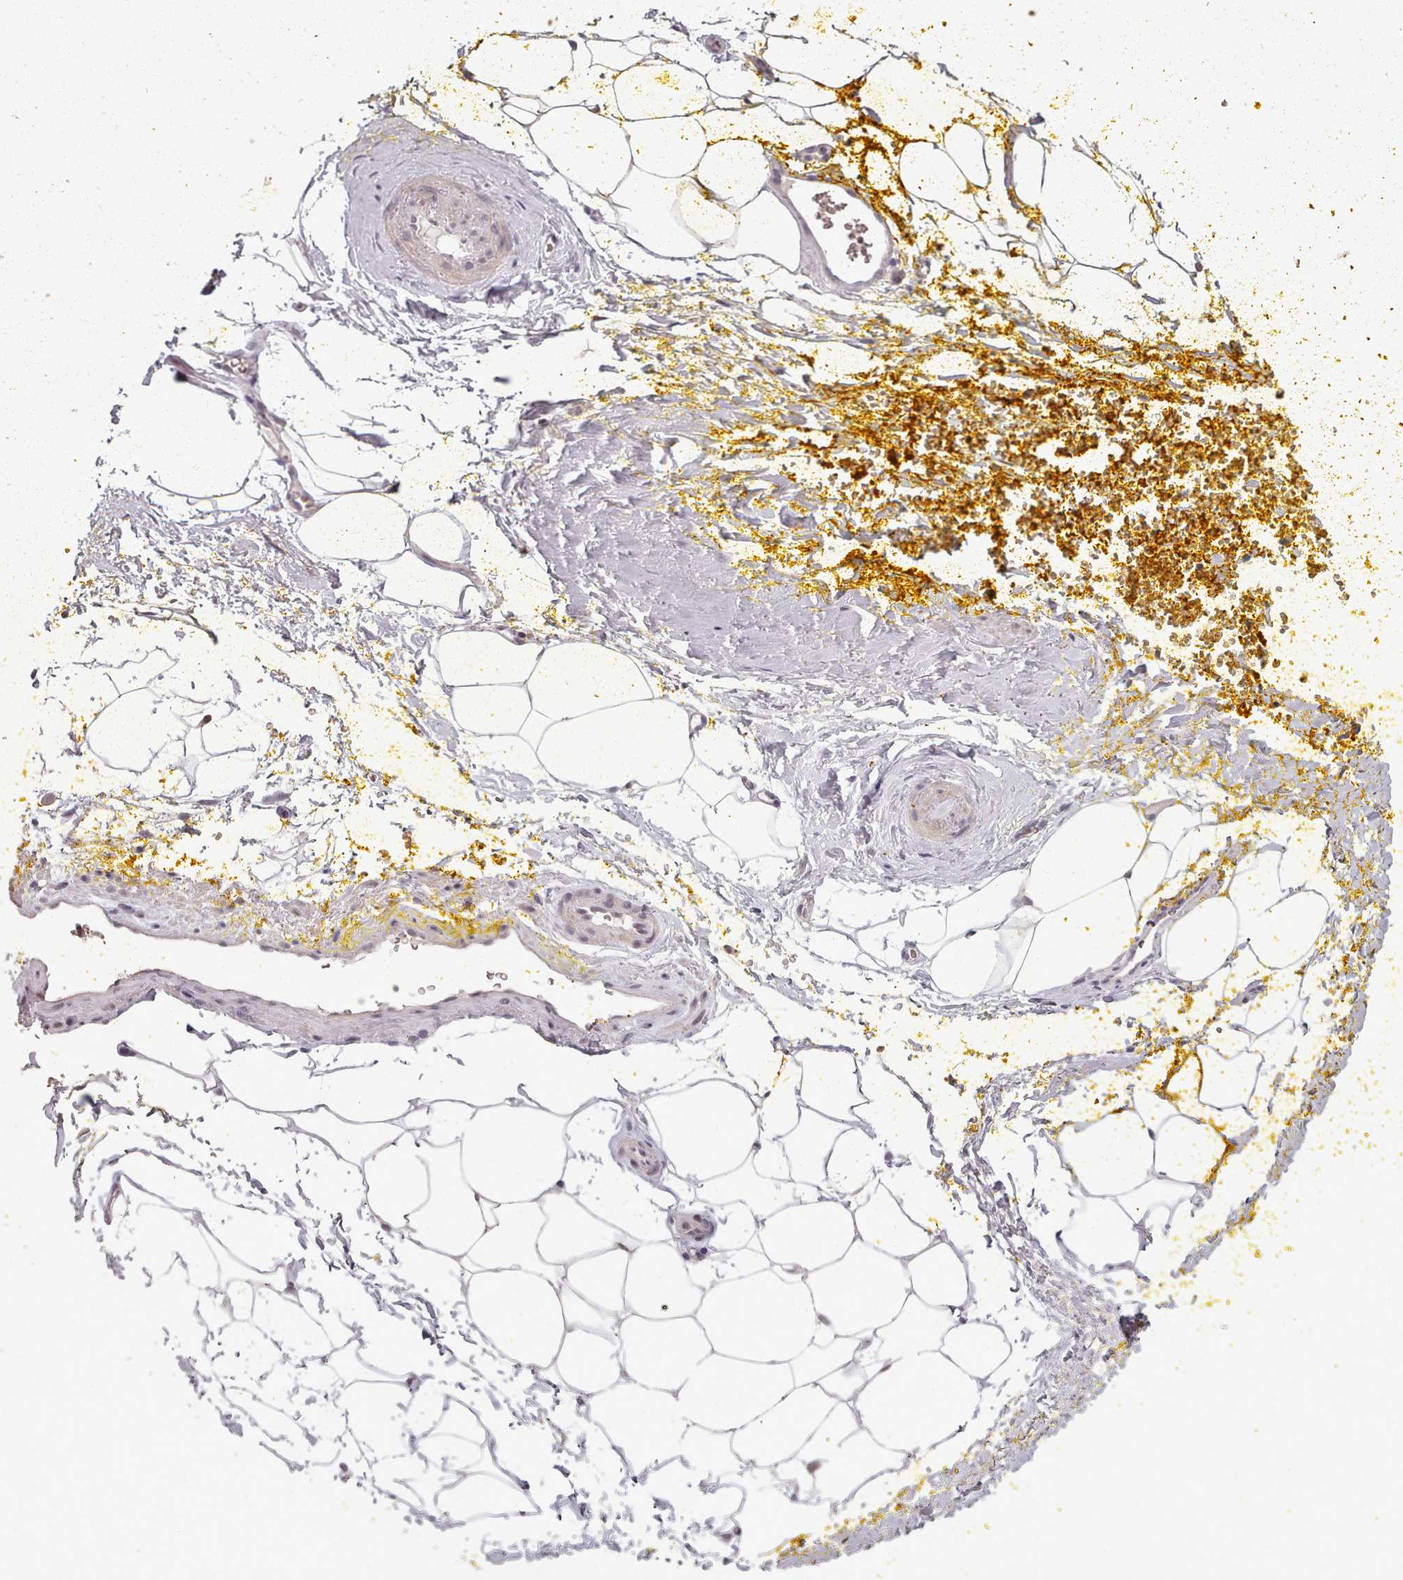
{"staining": {"intensity": "negative", "quantity": "none", "location": "none"}, "tissue": "adipose tissue", "cell_type": "Adipocytes", "image_type": "normal", "snomed": [{"axis": "morphology", "description": "Normal tissue, NOS"}, {"axis": "morphology", "description": "Adenocarcinoma, Low grade"}, {"axis": "topography", "description": "Prostate"}, {"axis": "topography", "description": "Peripheral nerve tissue"}], "caption": "Immunohistochemistry of normal human adipose tissue exhibits no staining in adipocytes. (DAB (3,3'-diaminobenzidine) IHC visualized using brightfield microscopy, high magnification).", "gene": "SRSF9", "patient": {"sex": "male", "age": 63}}